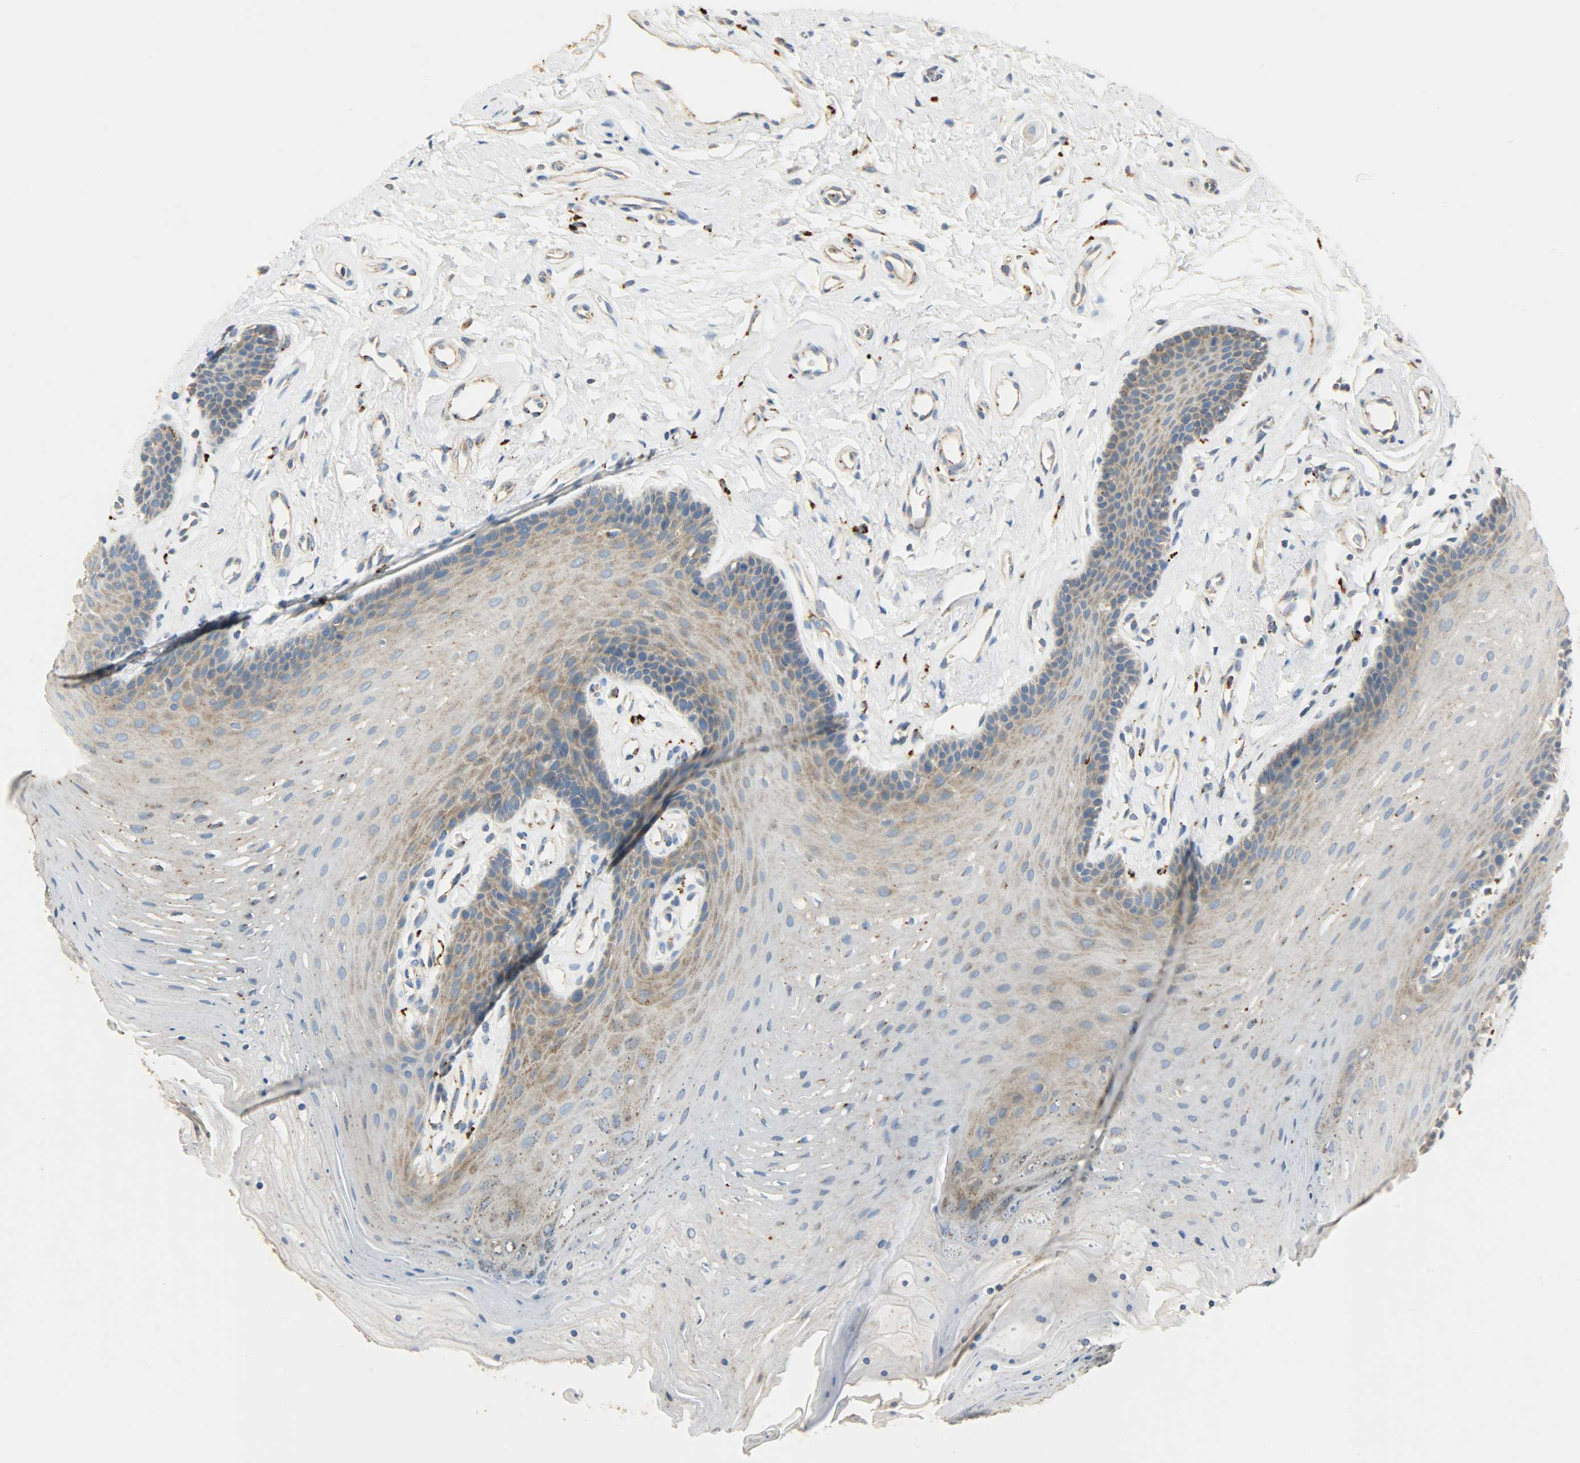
{"staining": {"intensity": "weak", "quantity": ">75%", "location": "cytoplasmic/membranous"}, "tissue": "oral mucosa", "cell_type": "Squamous epithelial cells", "image_type": "normal", "snomed": [{"axis": "morphology", "description": "Normal tissue, NOS"}, {"axis": "topography", "description": "Oral tissue"}], "caption": "Weak cytoplasmic/membranous staining is present in about >75% of squamous epithelial cells in normal oral mucosa.", "gene": "ASAH1", "patient": {"sex": "male", "age": 62}}